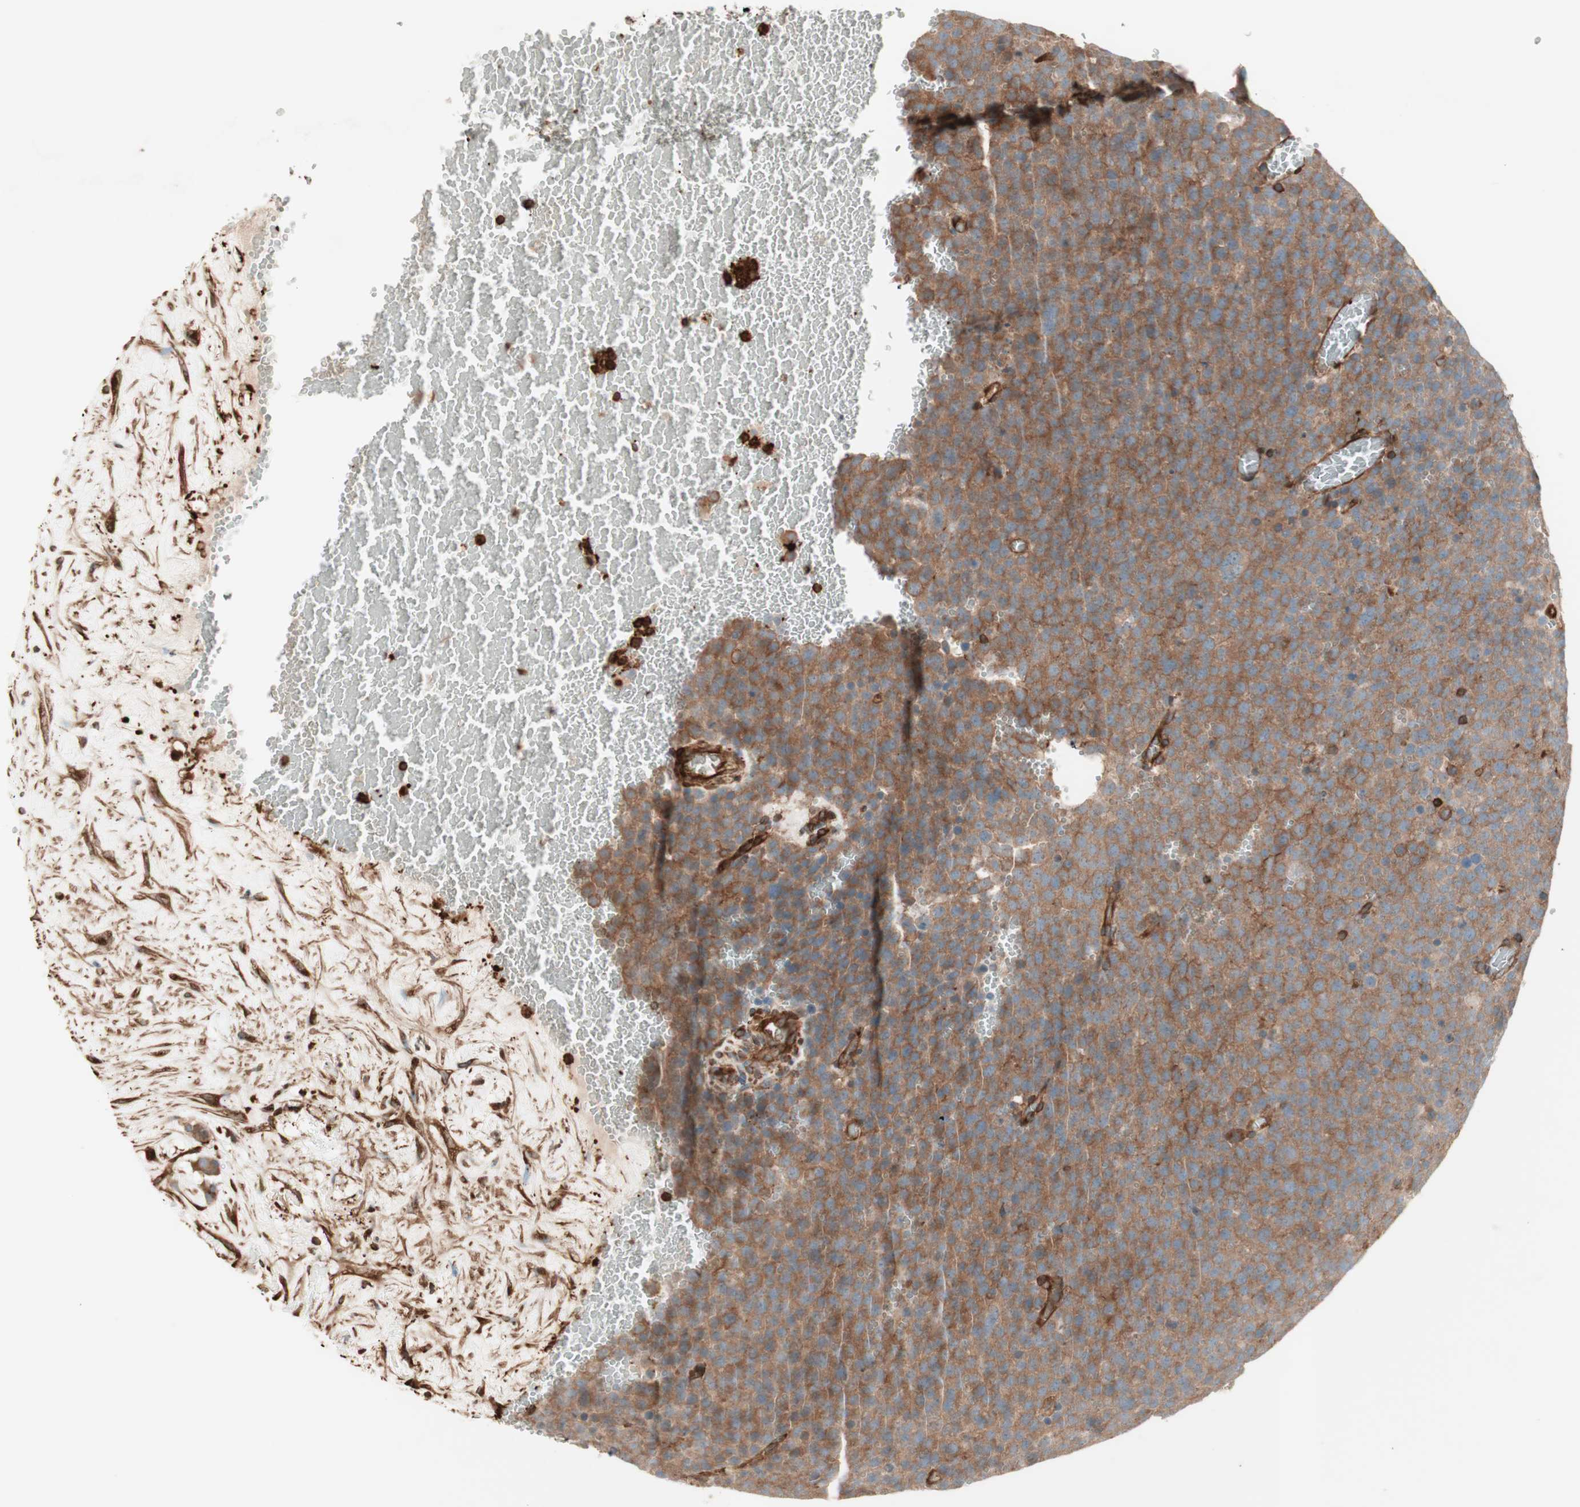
{"staining": {"intensity": "moderate", "quantity": ">75%", "location": "cytoplasmic/membranous"}, "tissue": "testis cancer", "cell_type": "Tumor cells", "image_type": "cancer", "snomed": [{"axis": "morphology", "description": "Seminoma, NOS"}, {"axis": "topography", "description": "Testis"}], "caption": "There is medium levels of moderate cytoplasmic/membranous positivity in tumor cells of testis cancer (seminoma), as demonstrated by immunohistochemical staining (brown color).", "gene": "TCP11L1", "patient": {"sex": "male", "age": 71}}